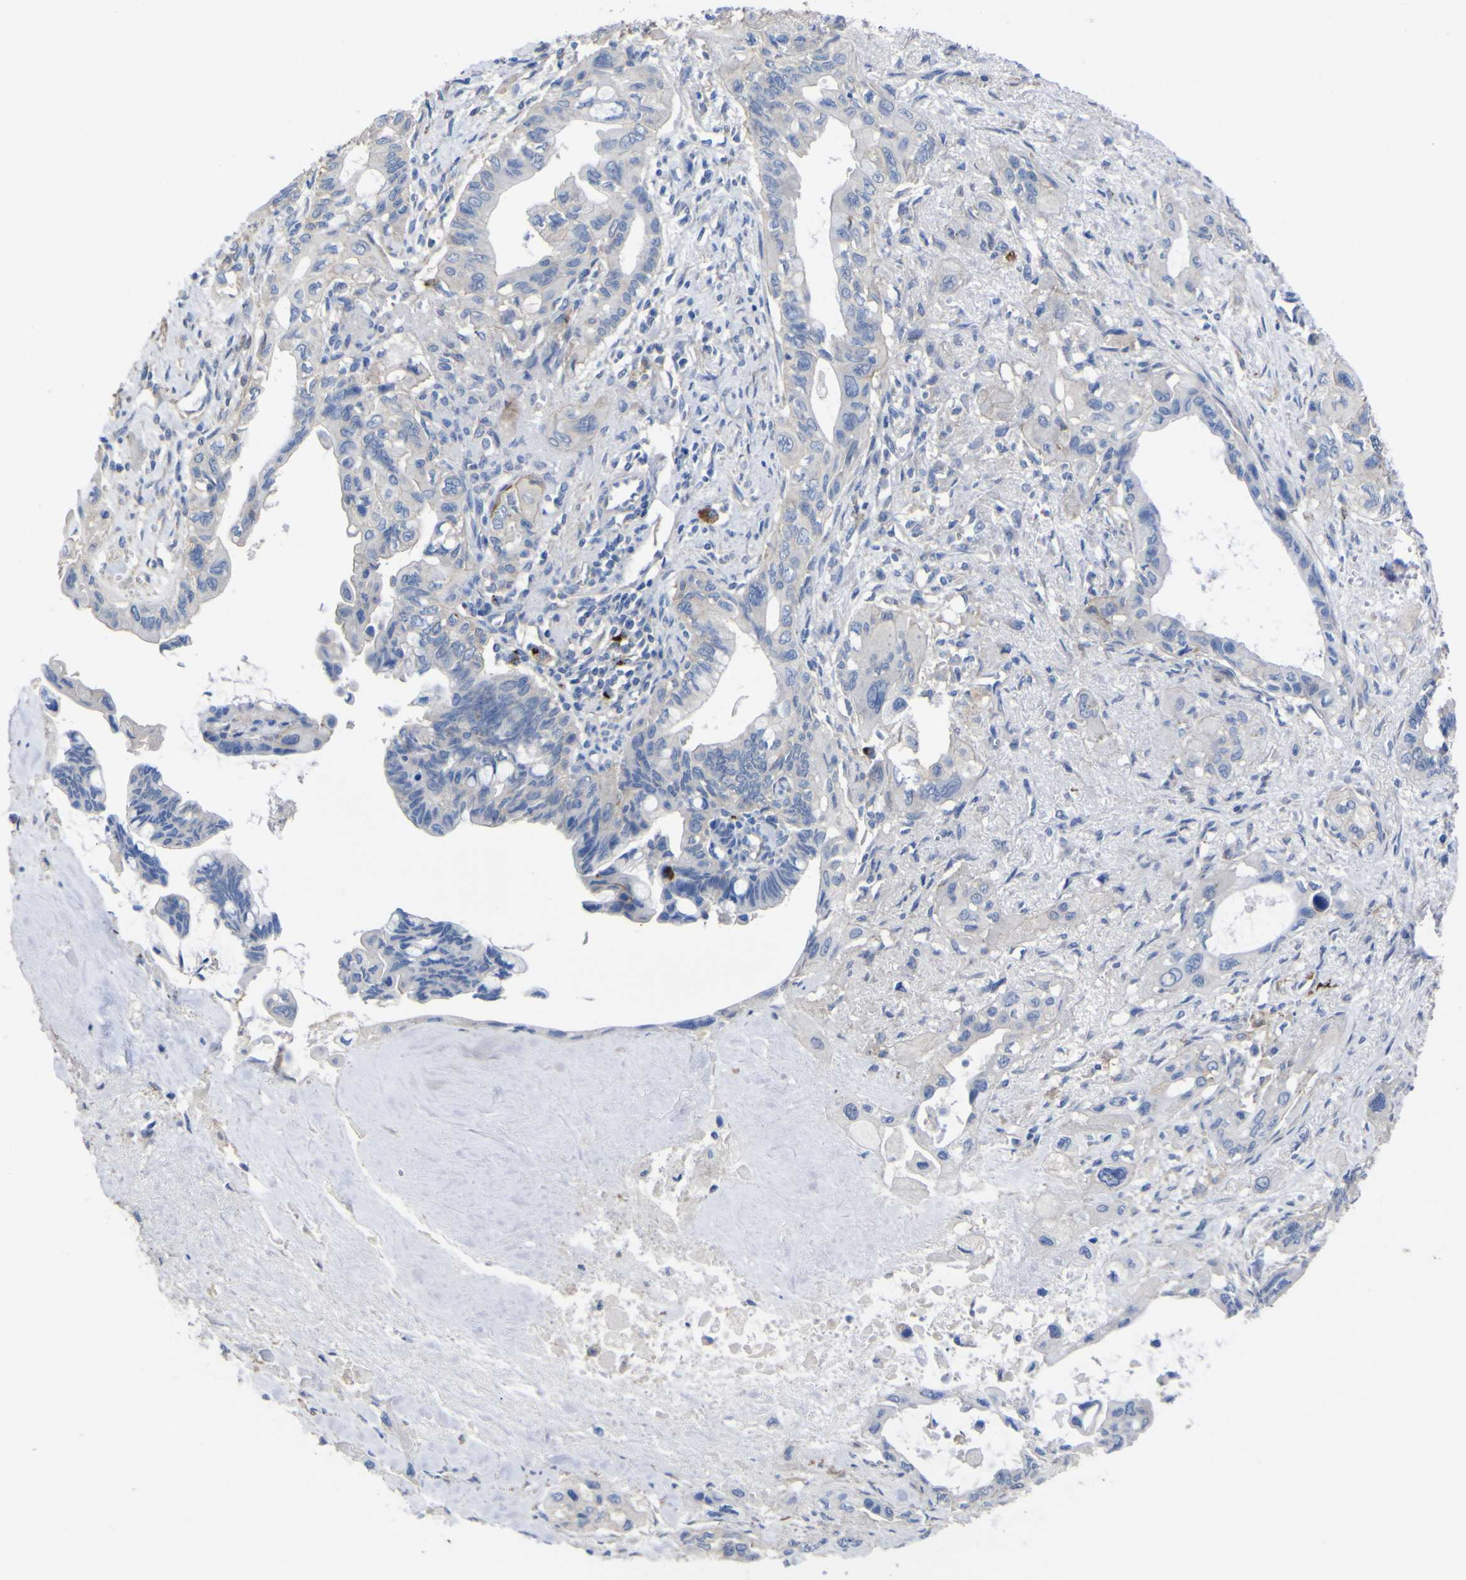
{"staining": {"intensity": "moderate", "quantity": "<25%", "location": "cytoplasmic/membranous"}, "tissue": "pancreatic cancer", "cell_type": "Tumor cells", "image_type": "cancer", "snomed": [{"axis": "morphology", "description": "Adenocarcinoma, NOS"}, {"axis": "topography", "description": "Pancreas"}], "caption": "DAB (3,3'-diaminobenzidine) immunohistochemical staining of human pancreatic cancer (adenocarcinoma) reveals moderate cytoplasmic/membranous protein positivity in about <25% of tumor cells.", "gene": "AGO4", "patient": {"sex": "male", "age": 73}}